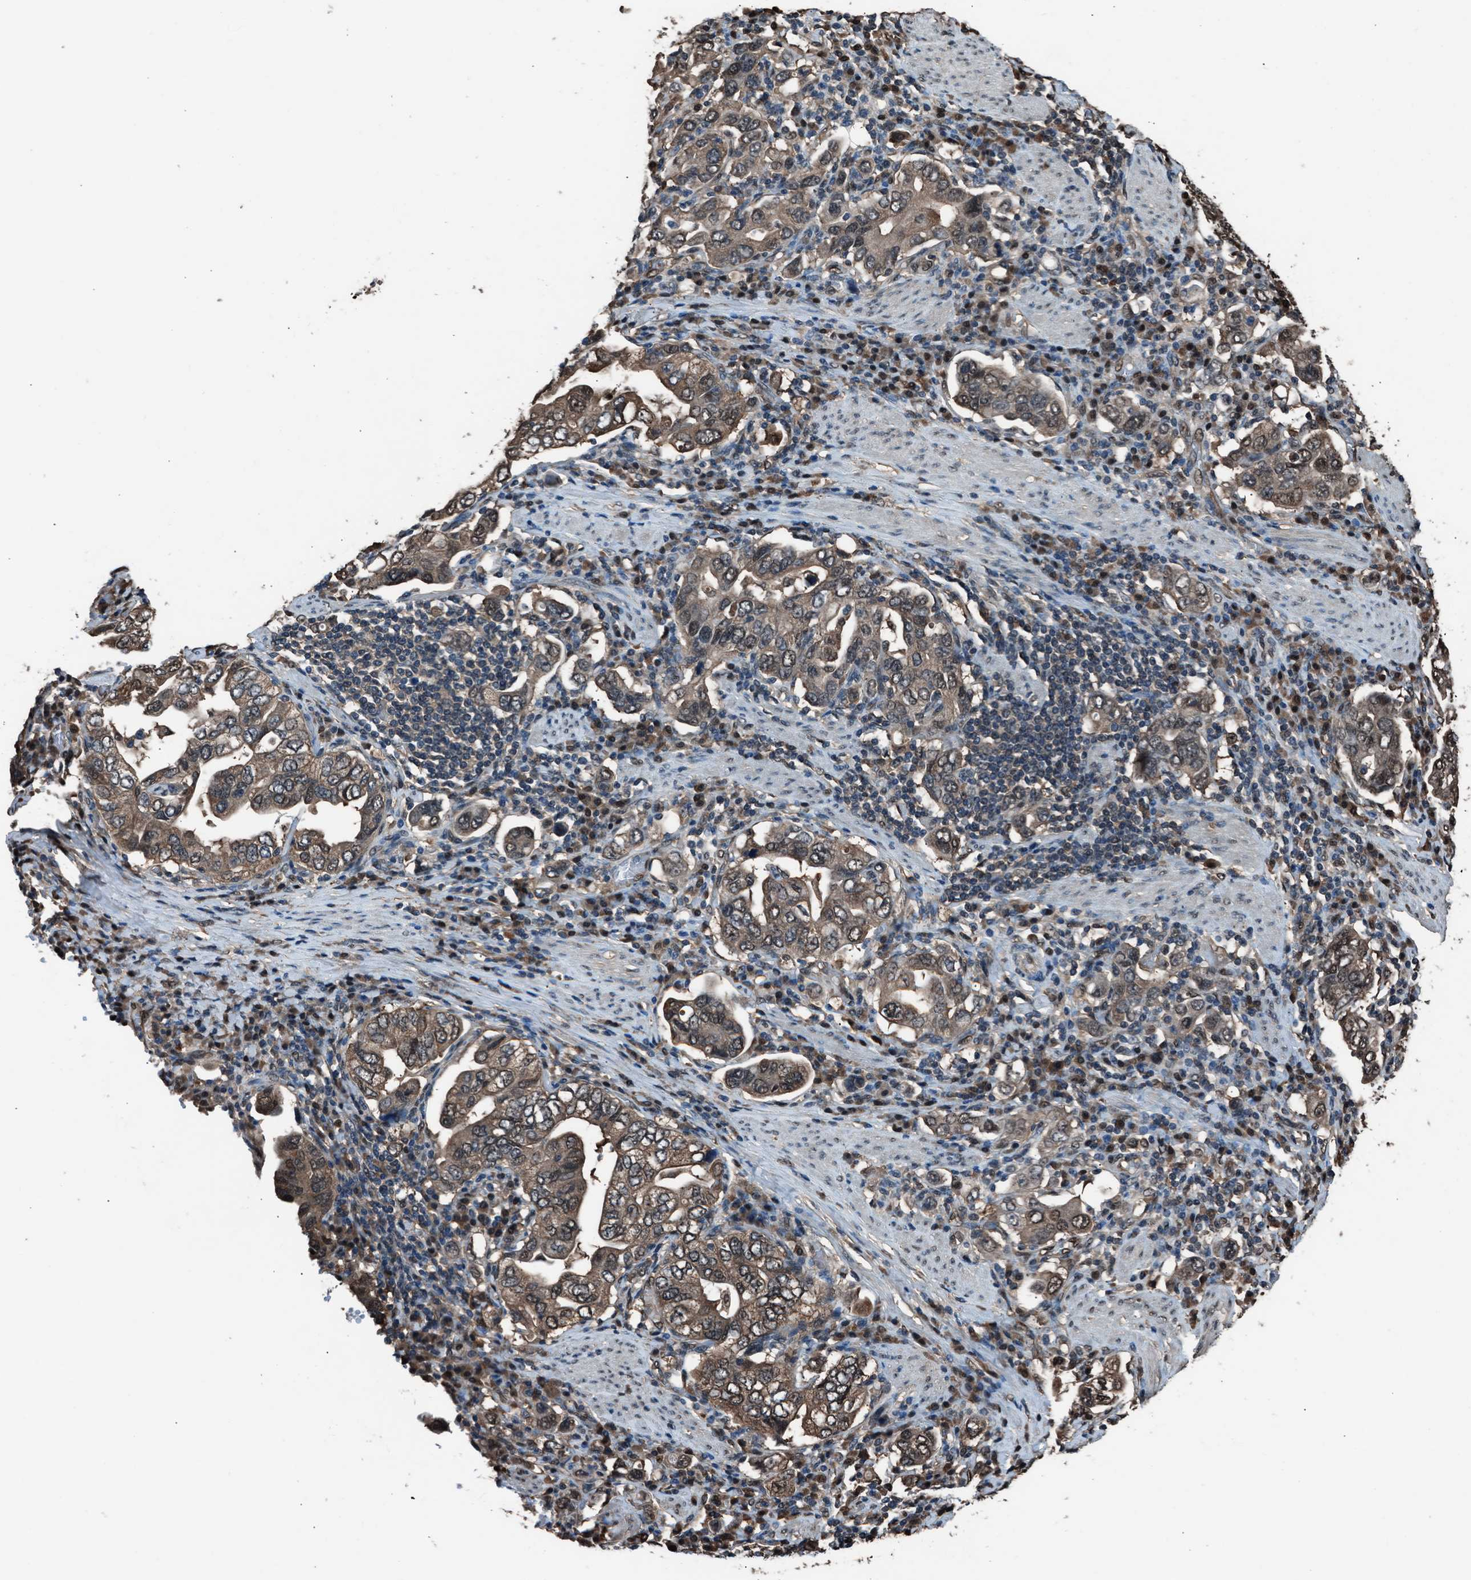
{"staining": {"intensity": "weak", "quantity": ">75%", "location": "cytoplasmic/membranous,nuclear"}, "tissue": "stomach cancer", "cell_type": "Tumor cells", "image_type": "cancer", "snomed": [{"axis": "morphology", "description": "Adenocarcinoma, NOS"}, {"axis": "topography", "description": "Stomach, upper"}], "caption": "A brown stain shows weak cytoplasmic/membranous and nuclear staining of a protein in human stomach cancer (adenocarcinoma) tumor cells. (DAB (3,3'-diaminobenzidine) = brown stain, brightfield microscopy at high magnification).", "gene": "YWHAG", "patient": {"sex": "male", "age": 62}}